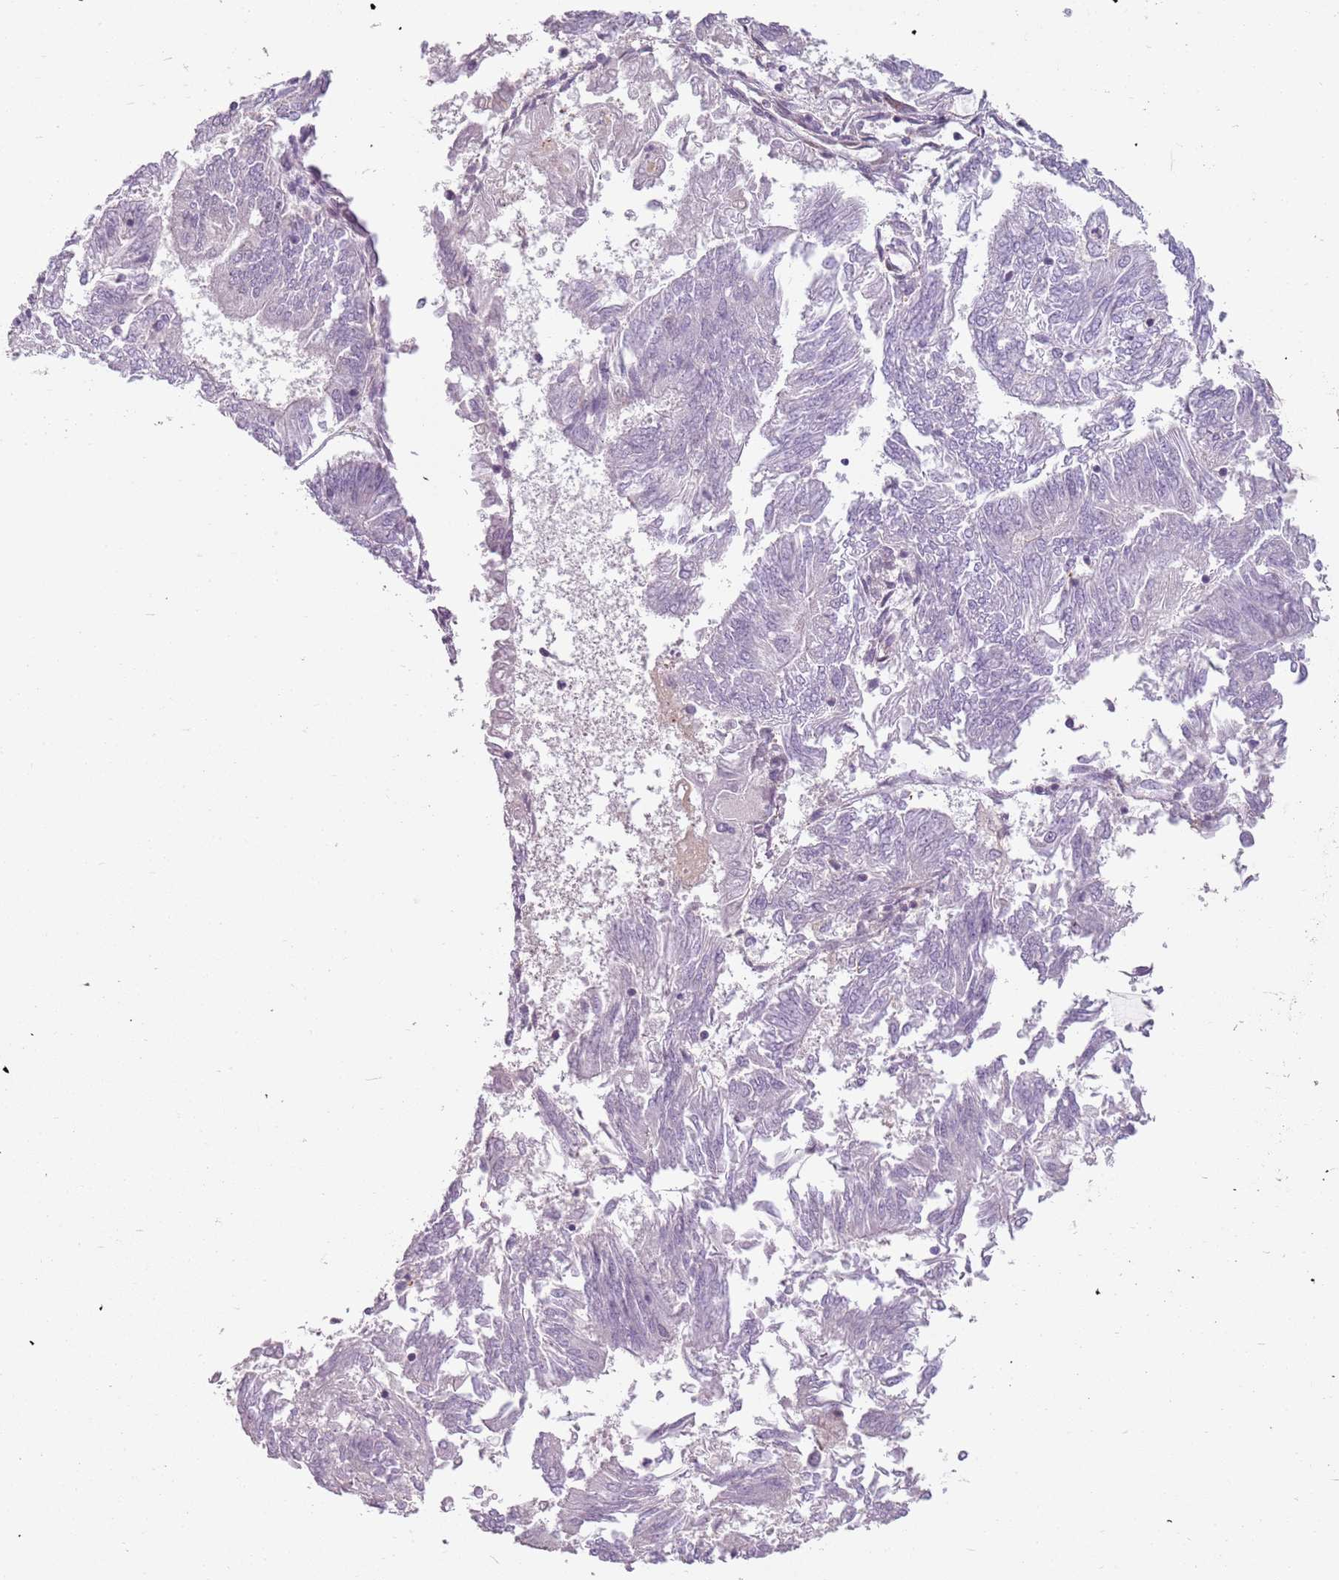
{"staining": {"intensity": "negative", "quantity": "none", "location": "none"}, "tissue": "endometrial cancer", "cell_type": "Tumor cells", "image_type": "cancer", "snomed": [{"axis": "morphology", "description": "Adenocarcinoma, NOS"}, {"axis": "topography", "description": "Endometrium"}], "caption": "Immunohistochemistry photomicrograph of neoplastic tissue: human endometrial adenocarcinoma stained with DAB (3,3'-diaminobenzidine) displays no significant protein expression in tumor cells.", "gene": "DEFB116", "patient": {"sex": "female", "age": 58}}